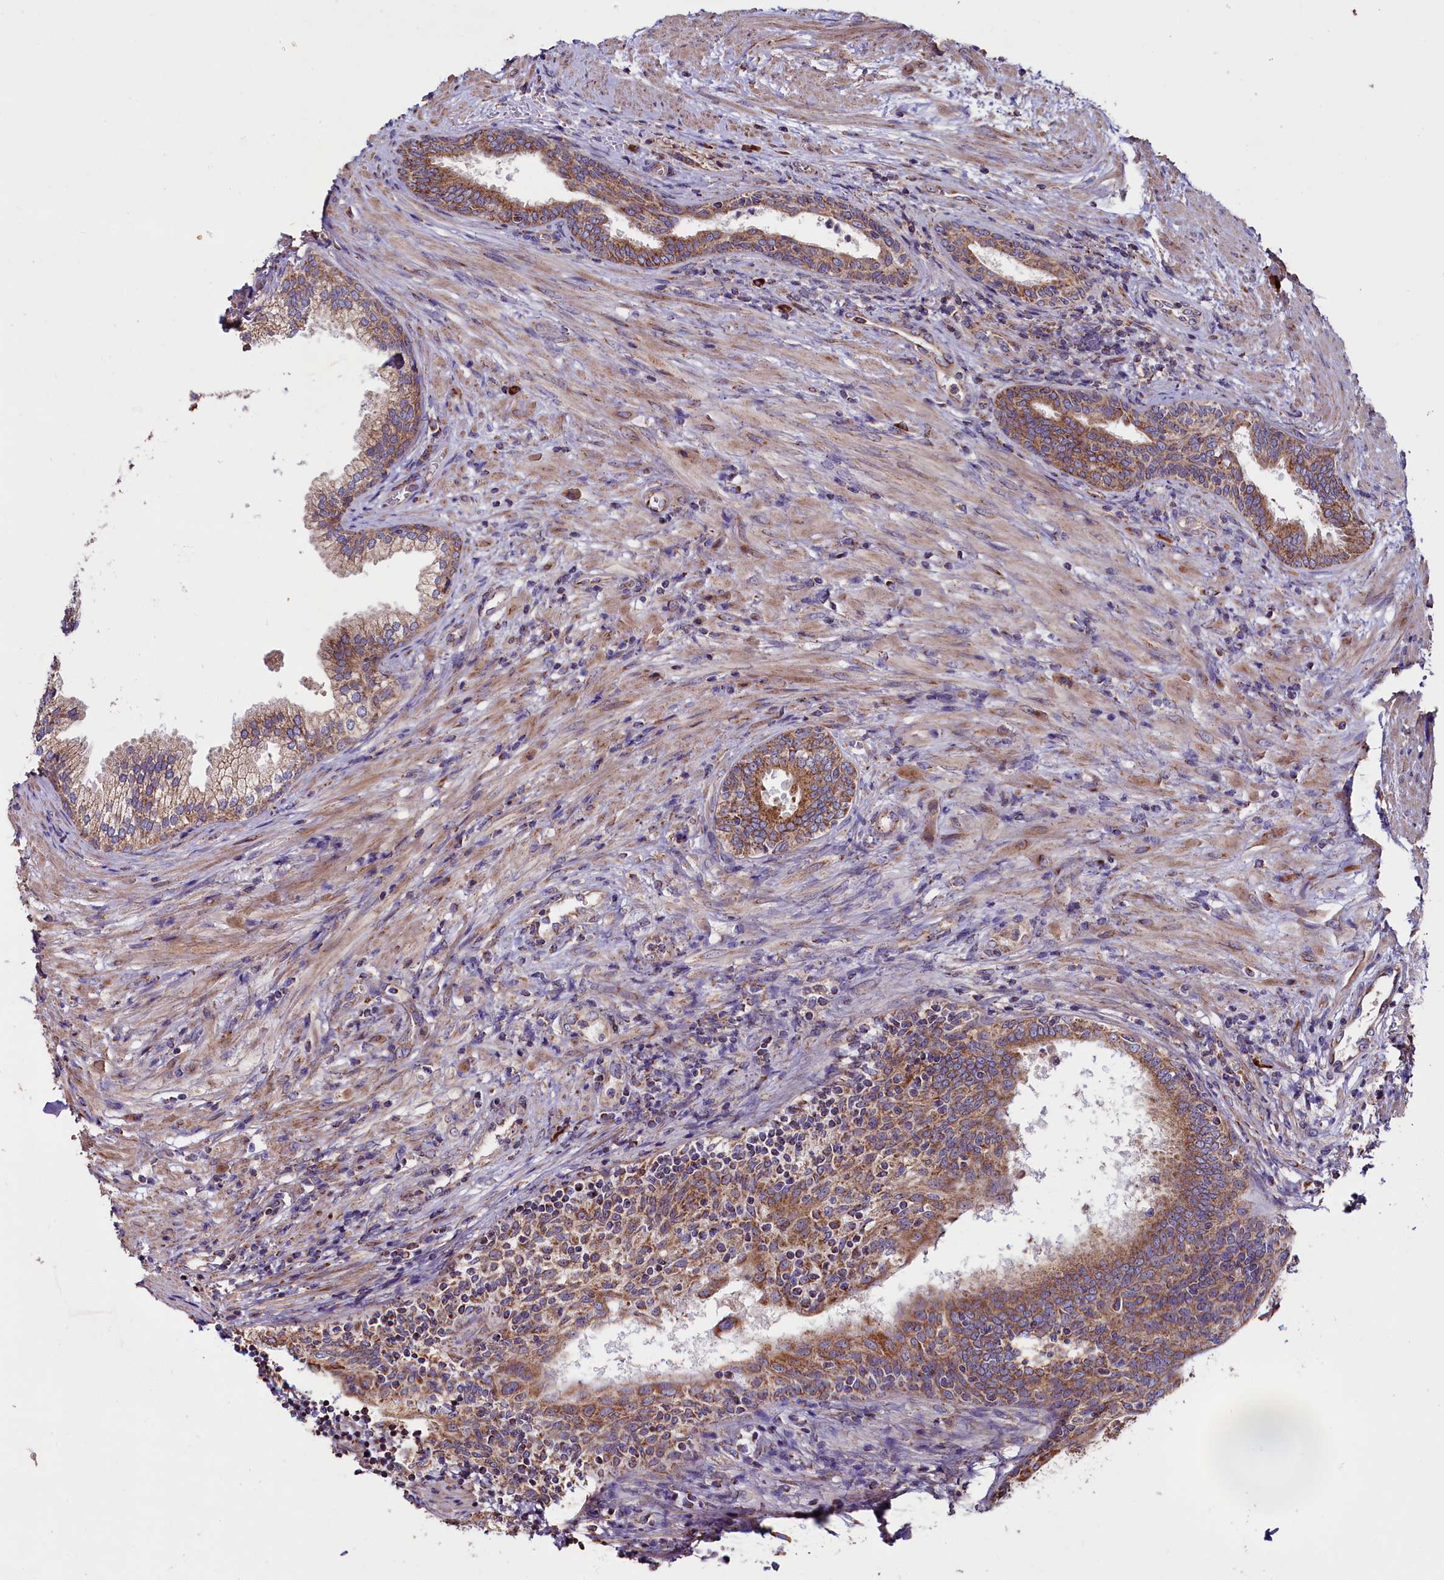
{"staining": {"intensity": "moderate", "quantity": ">75%", "location": "cytoplasmic/membranous"}, "tissue": "prostate", "cell_type": "Glandular cells", "image_type": "normal", "snomed": [{"axis": "morphology", "description": "Normal tissue, NOS"}, {"axis": "topography", "description": "Prostate"}], "caption": "Protein expression analysis of normal prostate demonstrates moderate cytoplasmic/membranous positivity in about >75% of glandular cells.", "gene": "ZSWIM1", "patient": {"sex": "male", "age": 76}}